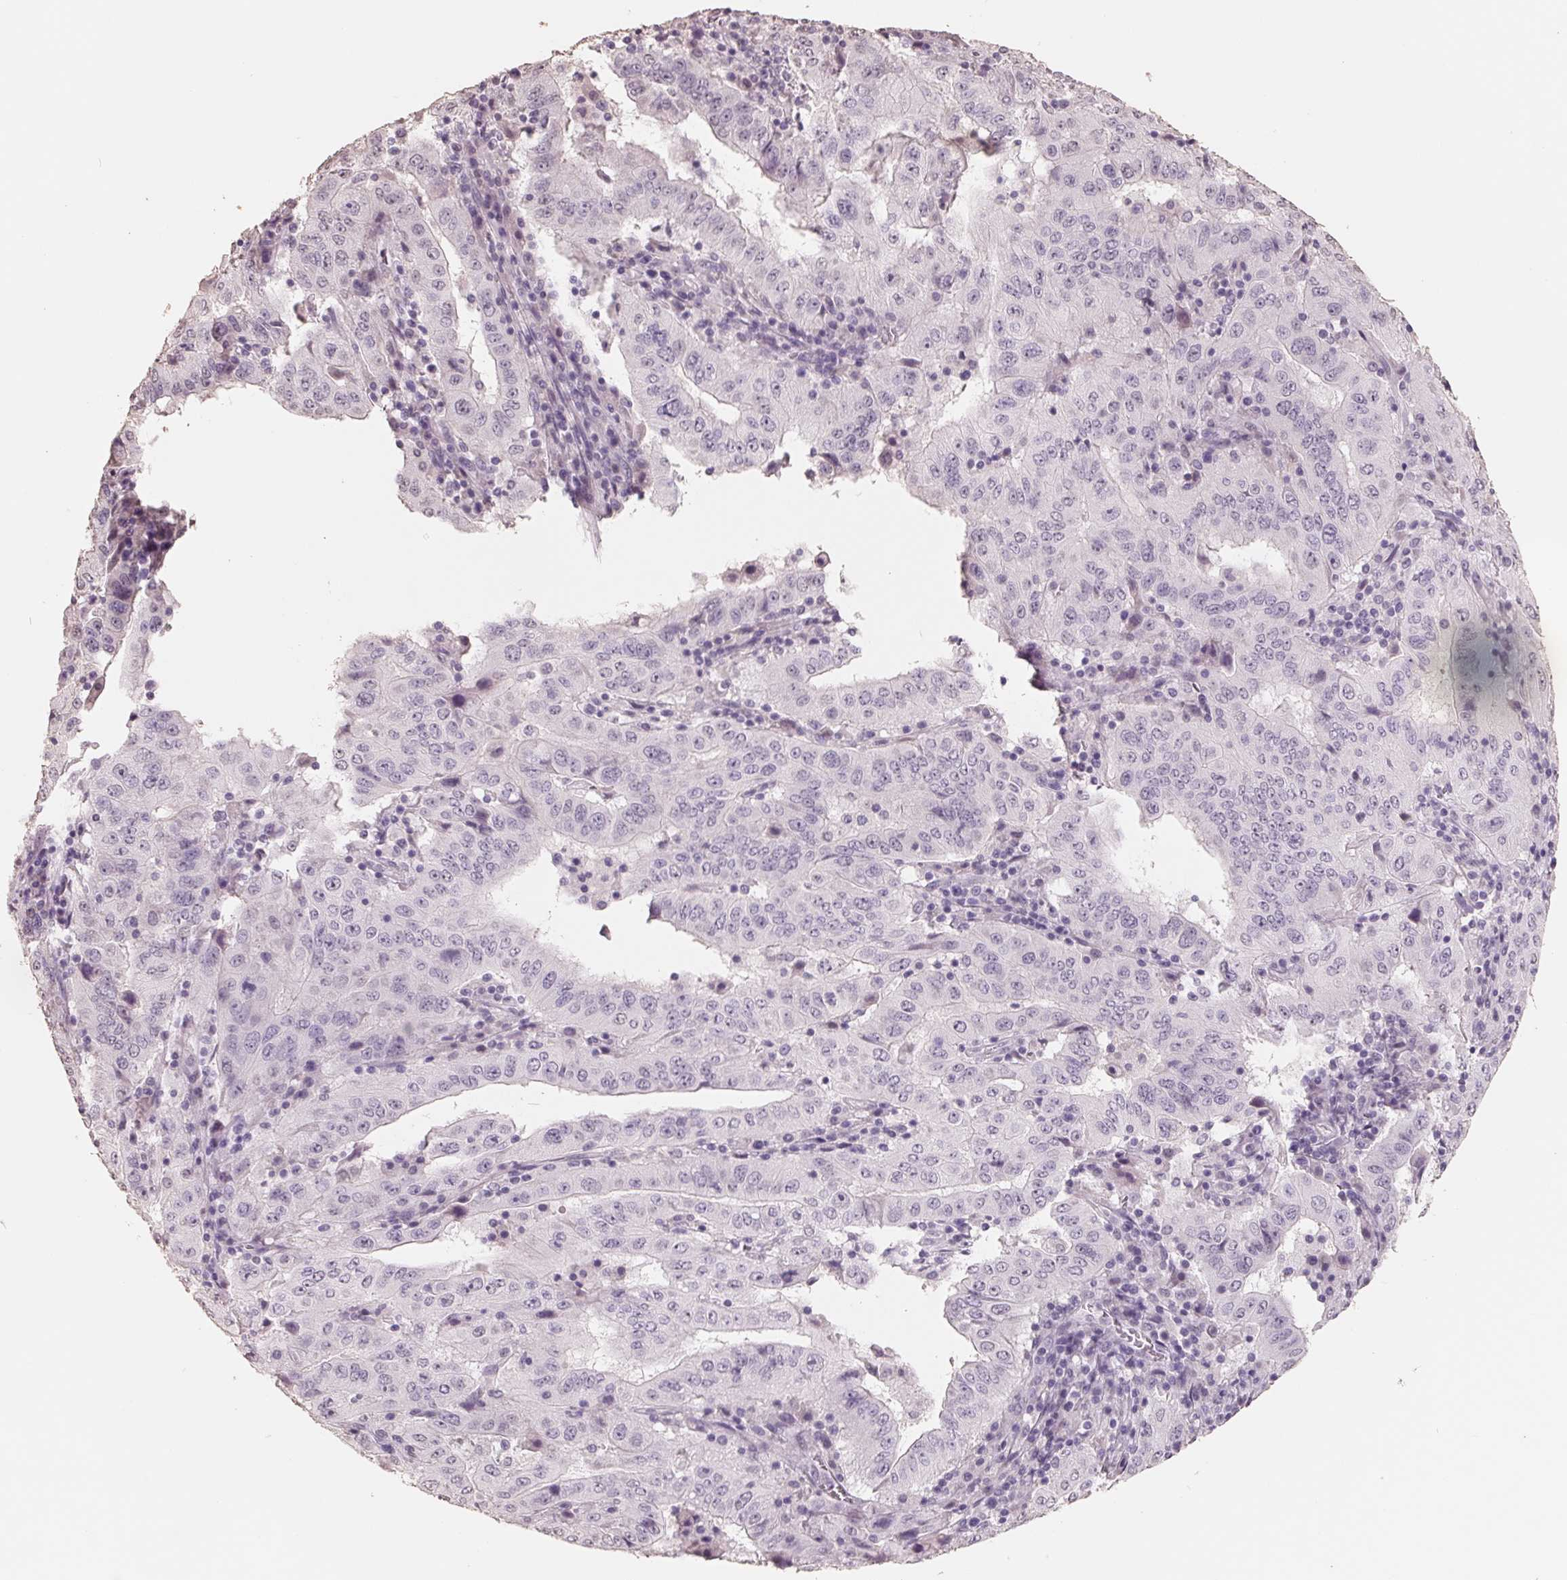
{"staining": {"intensity": "negative", "quantity": "none", "location": "none"}, "tissue": "pancreatic cancer", "cell_type": "Tumor cells", "image_type": "cancer", "snomed": [{"axis": "morphology", "description": "Adenocarcinoma, NOS"}, {"axis": "topography", "description": "Pancreas"}], "caption": "Immunohistochemistry (IHC) micrograph of pancreatic cancer (adenocarcinoma) stained for a protein (brown), which shows no staining in tumor cells. The staining was performed using DAB (3,3'-diaminobenzidine) to visualize the protein expression in brown, while the nuclei were stained in blue with hematoxylin (Magnification: 20x).", "gene": "FTCD", "patient": {"sex": "male", "age": 63}}